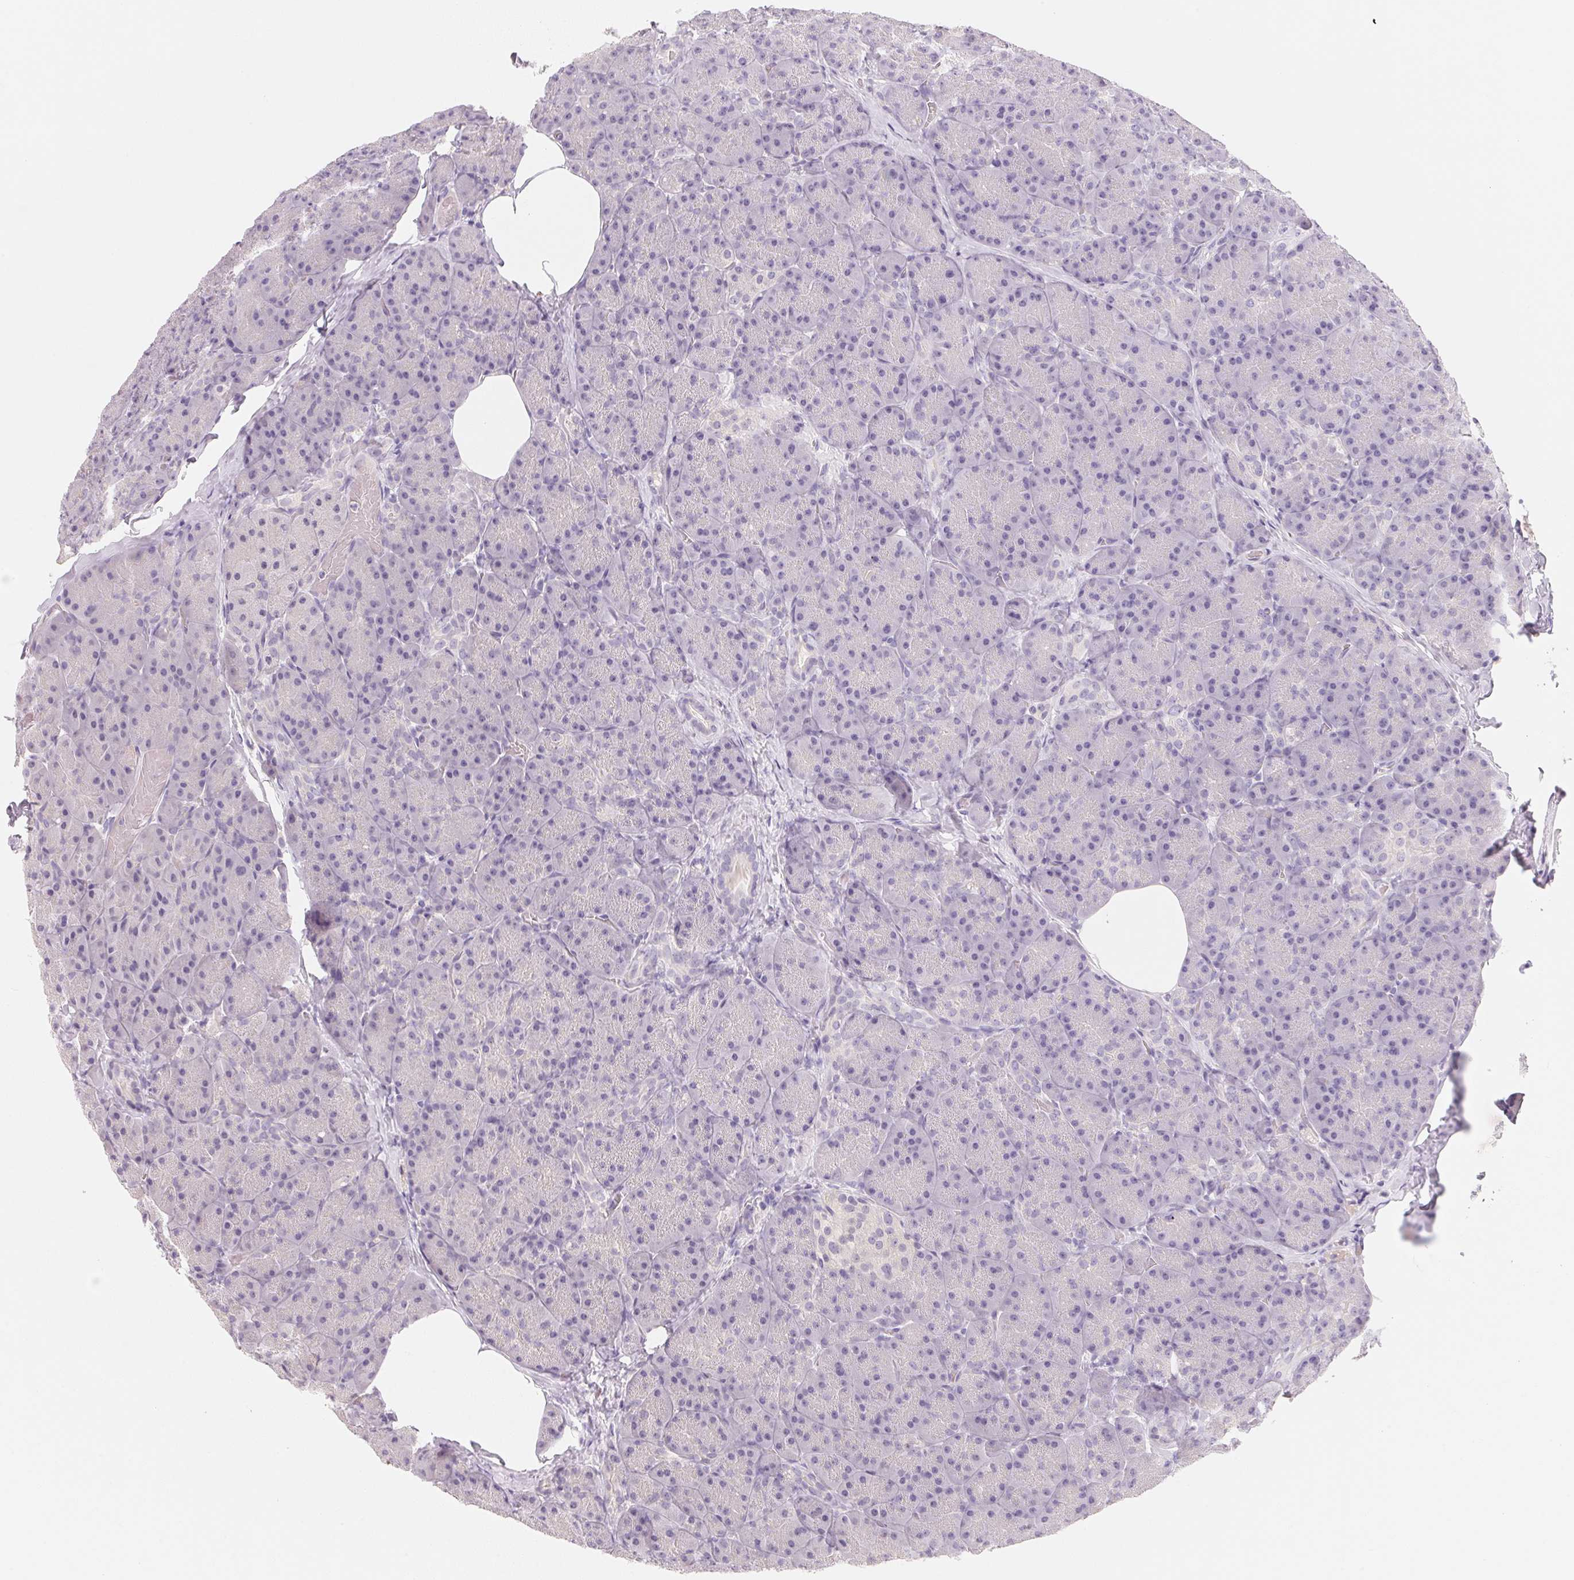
{"staining": {"intensity": "negative", "quantity": "none", "location": "none"}, "tissue": "pancreas", "cell_type": "Exocrine glandular cells", "image_type": "normal", "snomed": [{"axis": "morphology", "description": "Normal tissue, NOS"}, {"axis": "topography", "description": "Pancreas"}], "caption": "The immunohistochemistry (IHC) image has no significant staining in exocrine glandular cells of pancreas. (DAB (3,3'-diaminobenzidine) immunohistochemistry, high magnification).", "gene": "MCOLN3", "patient": {"sex": "male", "age": 57}}